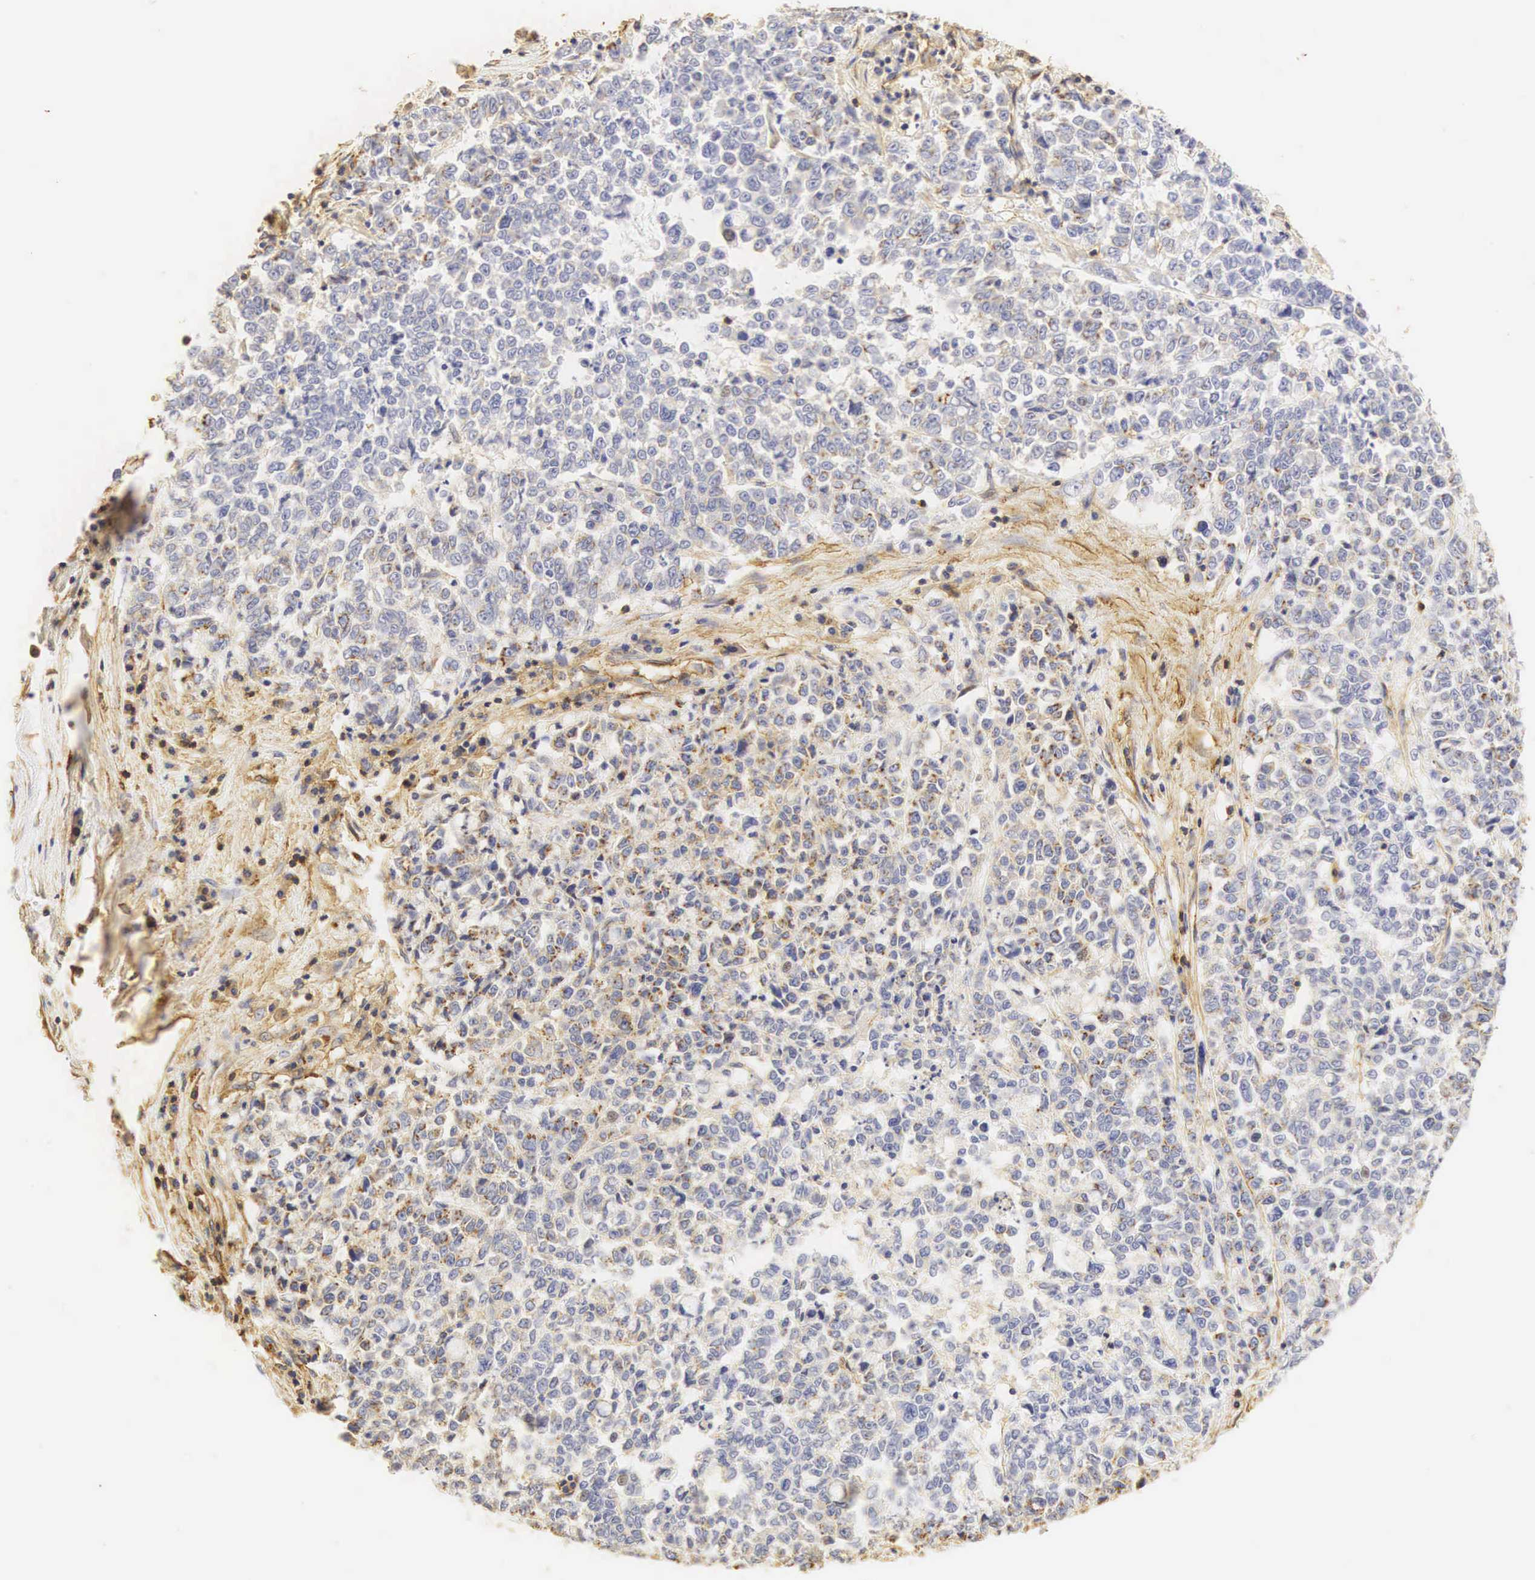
{"staining": {"intensity": "weak", "quantity": "25%-75%", "location": "cytoplasmic/membranous"}, "tissue": "liver cancer", "cell_type": "Tumor cells", "image_type": "cancer", "snomed": [{"axis": "morphology", "description": "Carcinoma, metastatic, NOS"}, {"axis": "topography", "description": "Liver"}], "caption": "Protein expression analysis of human metastatic carcinoma (liver) reveals weak cytoplasmic/membranous expression in about 25%-75% of tumor cells.", "gene": "CD99", "patient": {"sex": "female", "age": 58}}